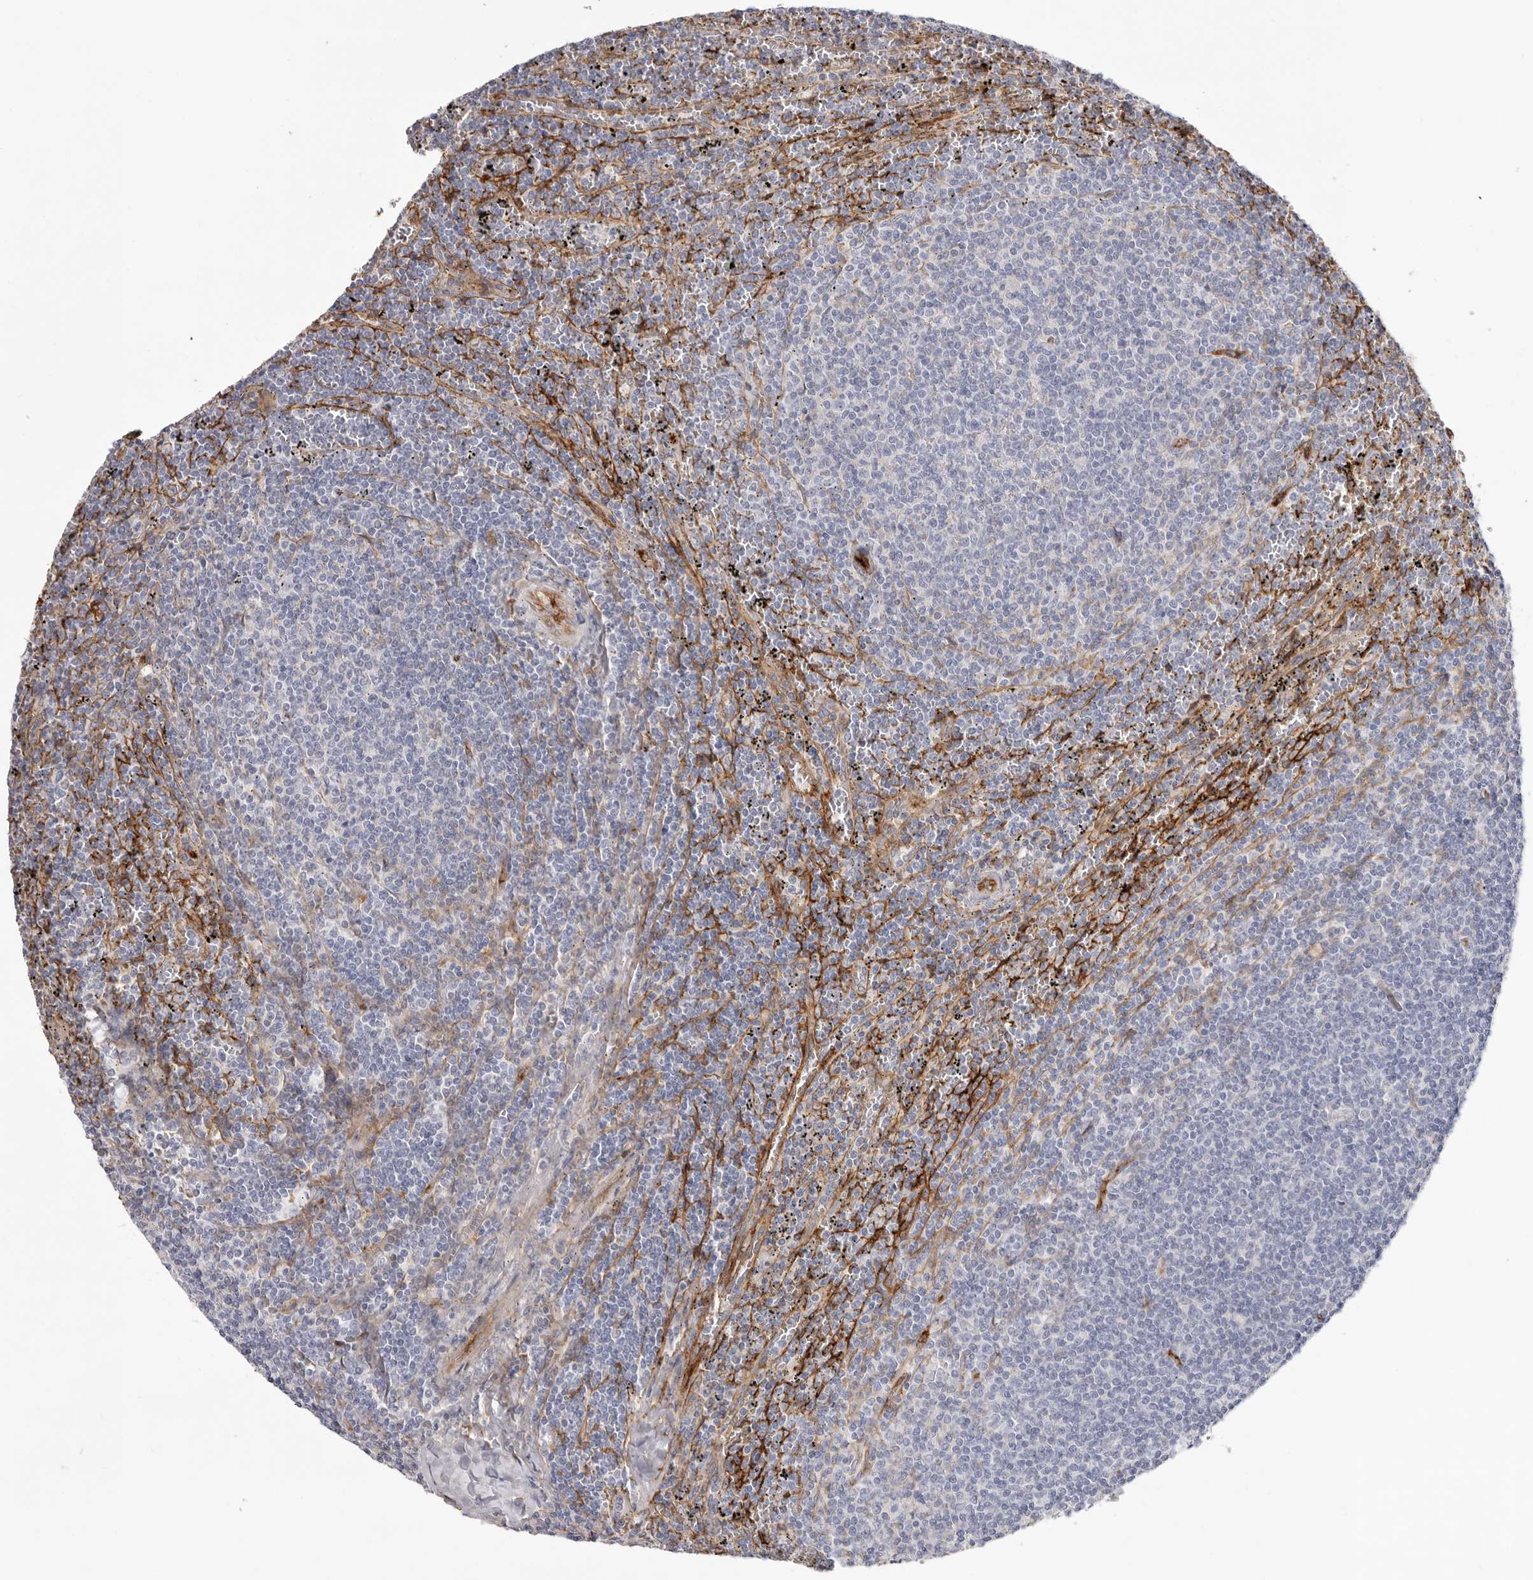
{"staining": {"intensity": "negative", "quantity": "none", "location": "none"}, "tissue": "lymphoma", "cell_type": "Tumor cells", "image_type": "cancer", "snomed": [{"axis": "morphology", "description": "Malignant lymphoma, non-Hodgkin's type, Low grade"}, {"axis": "topography", "description": "Spleen"}], "caption": "This micrograph is of malignant lymphoma, non-Hodgkin's type (low-grade) stained with immunohistochemistry to label a protein in brown with the nuclei are counter-stained blue. There is no staining in tumor cells. The staining is performed using DAB brown chromogen with nuclei counter-stained in using hematoxylin.", "gene": "LRRC66", "patient": {"sex": "female", "age": 50}}